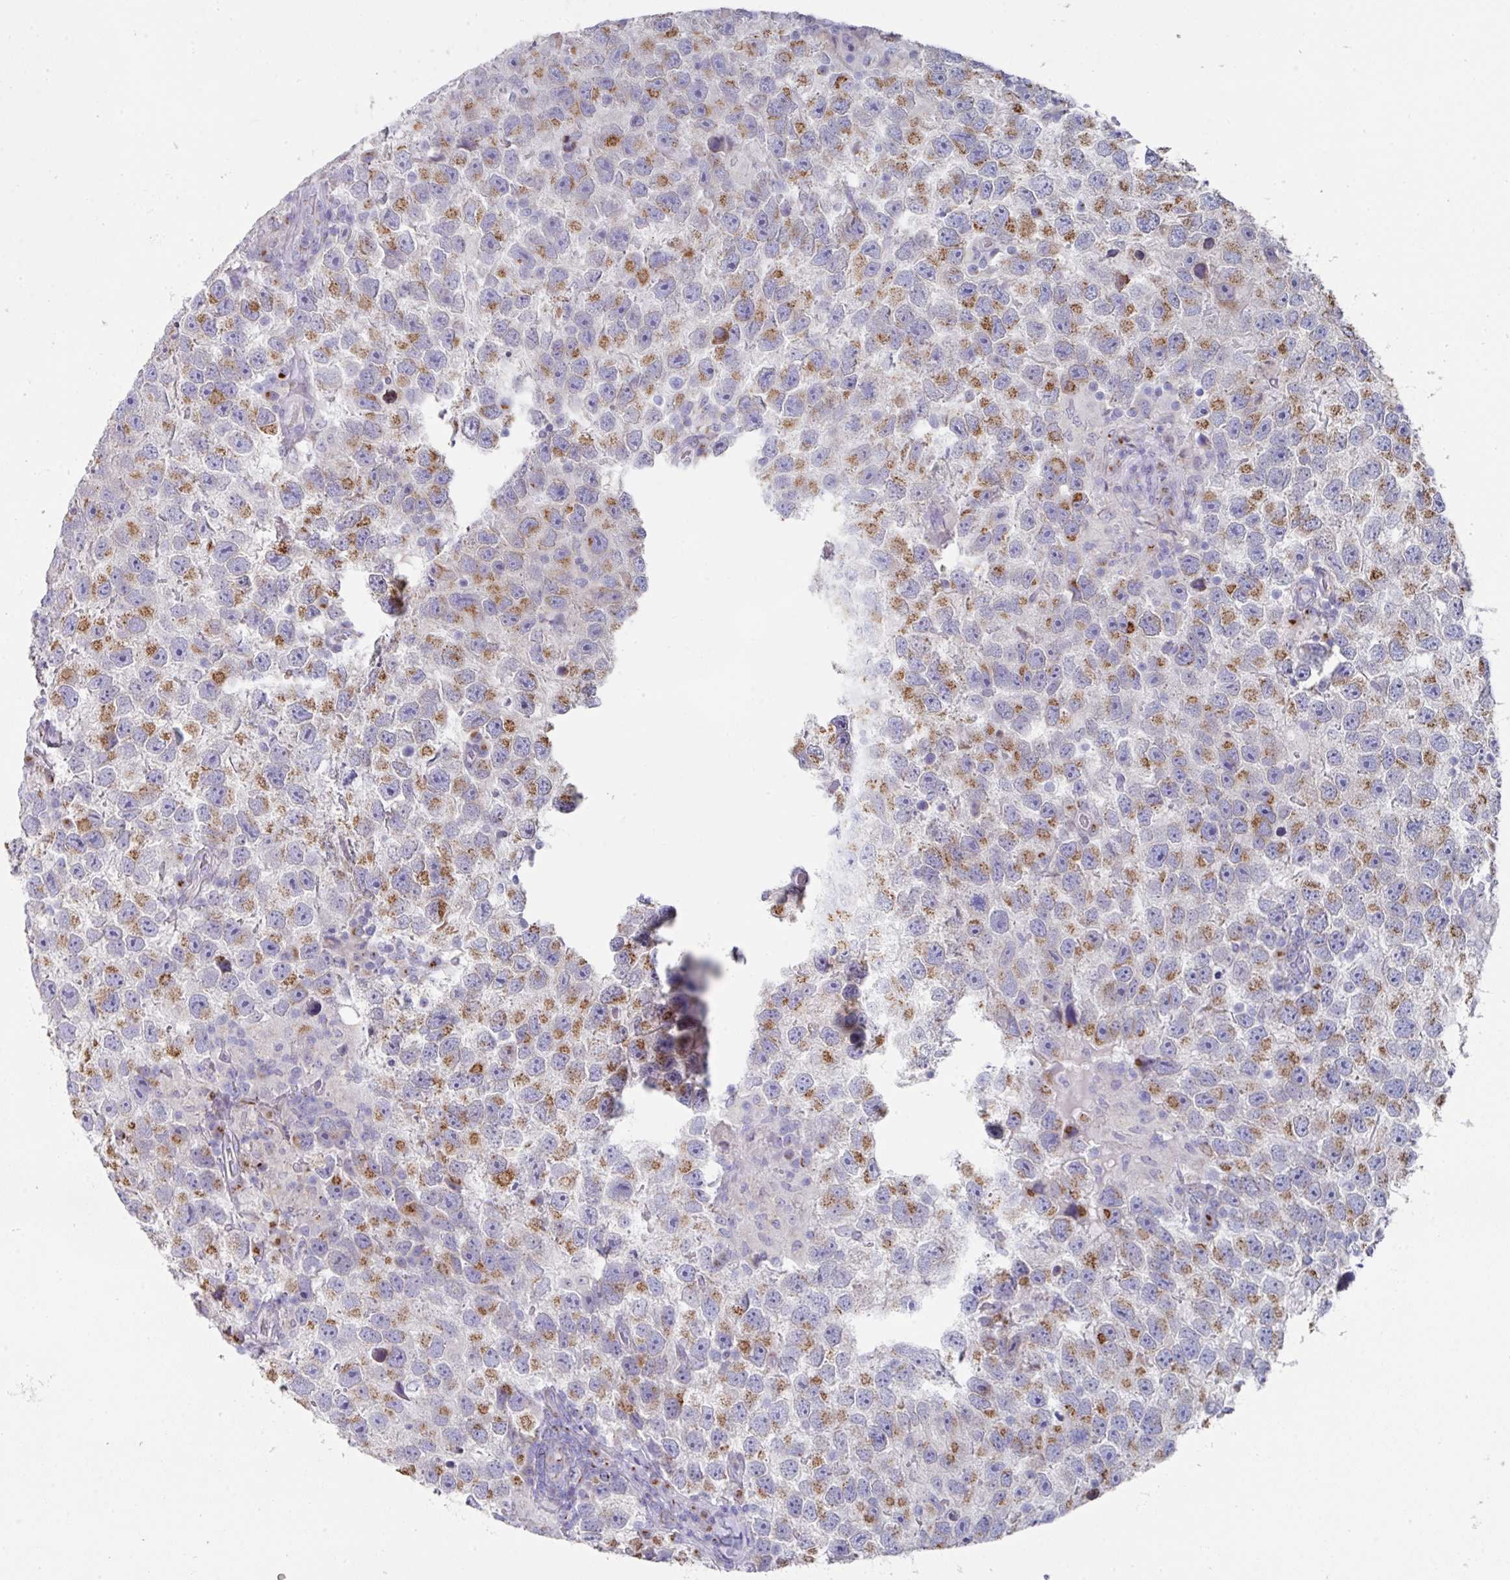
{"staining": {"intensity": "moderate", "quantity": ">75%", "location": "cytoplasmic/membranous"}, "tissue": "testis cancer", "cell_type": "Tumor cells", "image_type": "cancer", "snomed": [{"axis": "morphology", "description": "Seminoma, NOS"}, {"axis": "topography", "description": "Testis"}], "caption": "The immunohistochemical stain shows moderate cytoplasmic/membranous expression in tumor cells of testis cancer tissue.", "gene": "VKORC1L1", "patient": {"sex": "male", "age": 26}}